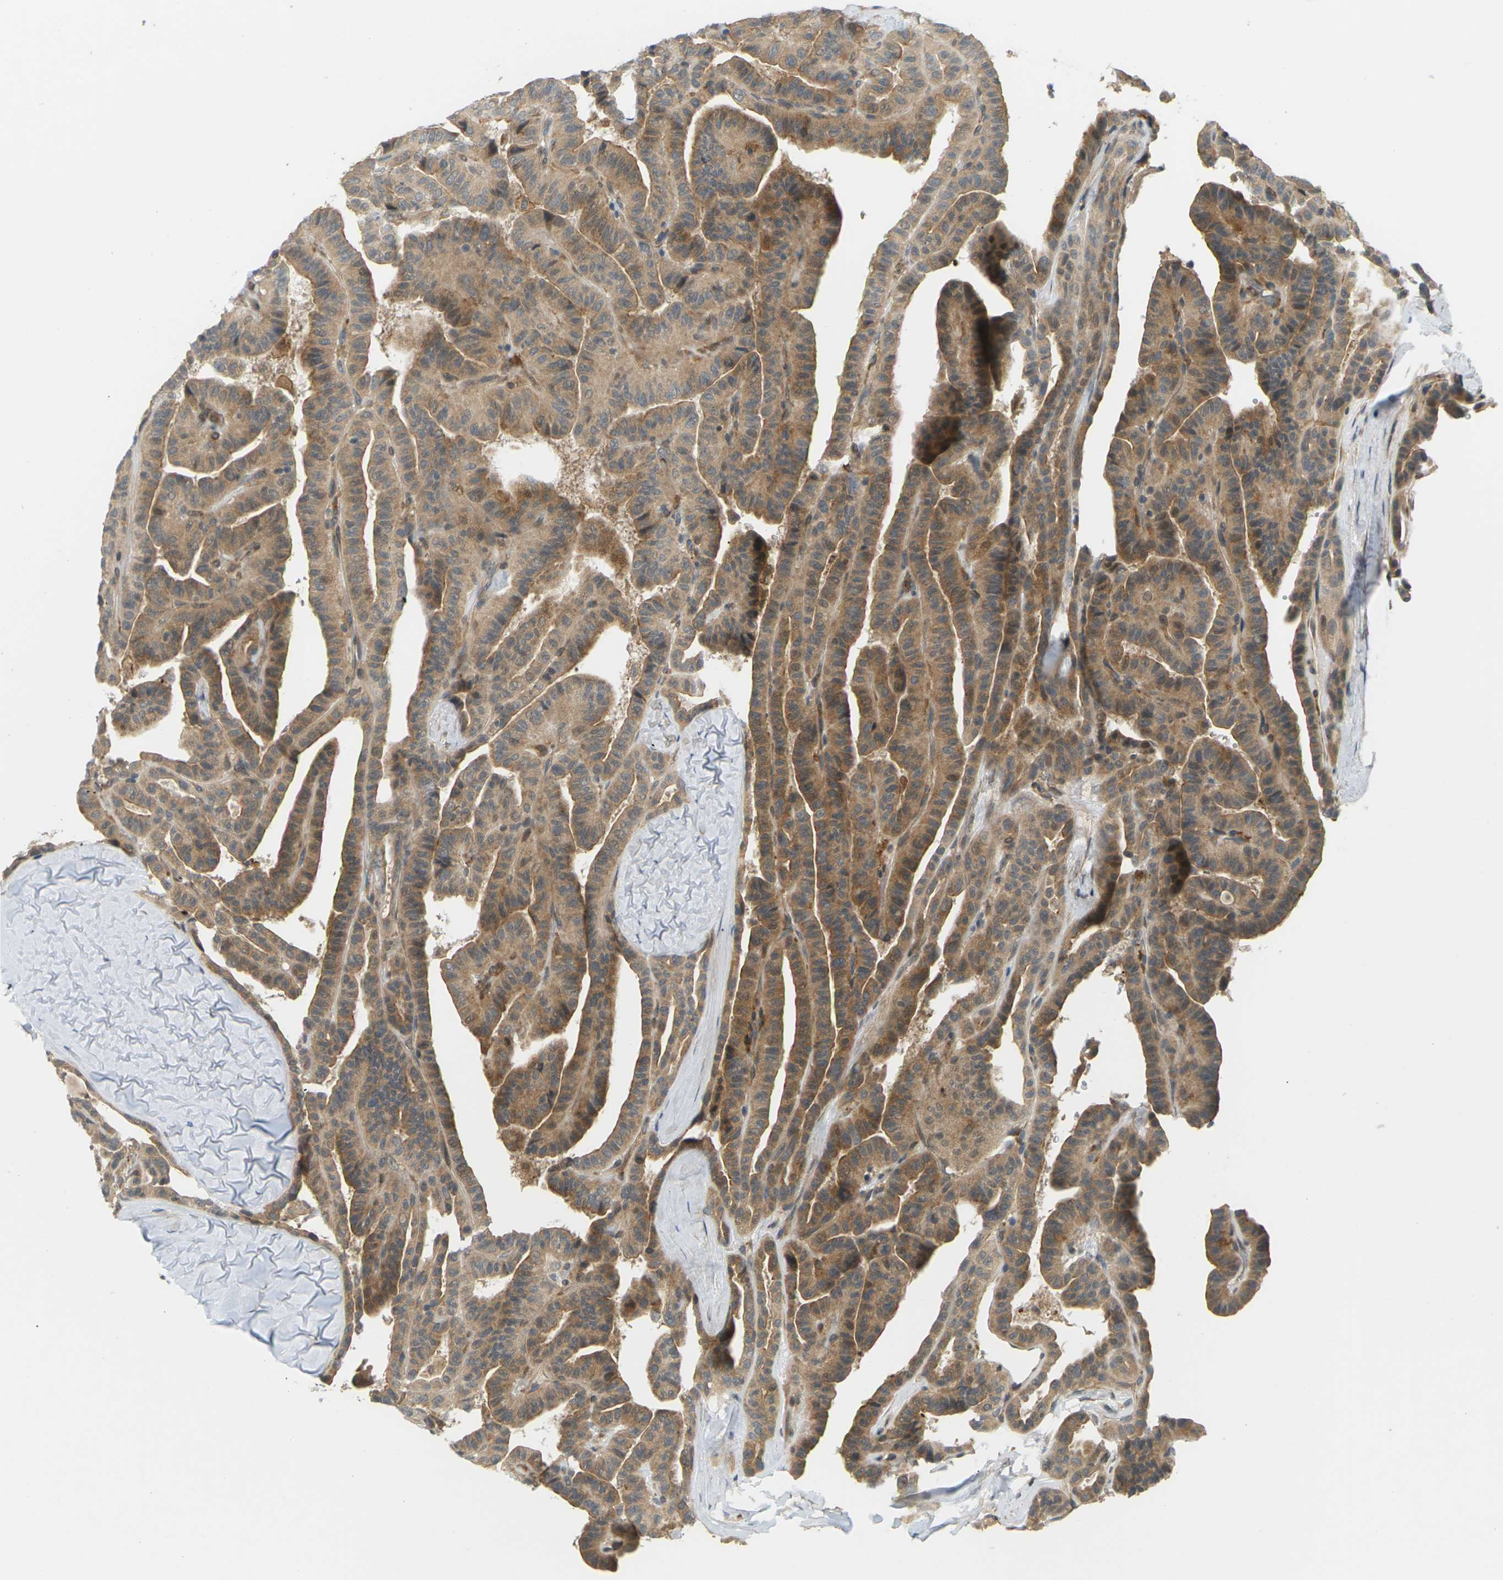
{"staining": {"intensity": "moderate", "quantity": ">75%", "location": "cytoplasmic/membranous"}, "tissue": "thyroid cancer", "cell_type": "Tumor cells", "image_type": "cancer", "snomed": [{"axis": "morphology", "description": "Papillary adenocarcinoma, NOS"}, {"axis": "topography", "description": "Thyroid gland"}], "caption": "High-magnification brightfield microscopy of thyroid cancer stained with DAB (3,3'-diaminobenzidine) (brown) and counterstained with hematoxylin (blue). tumor cells exhibit moderate cytoplasmic/membranous expression is appreciated in about>75% of cells.", "gene": "SOCS6", "patient": {"sex": "male", "age": 77}}